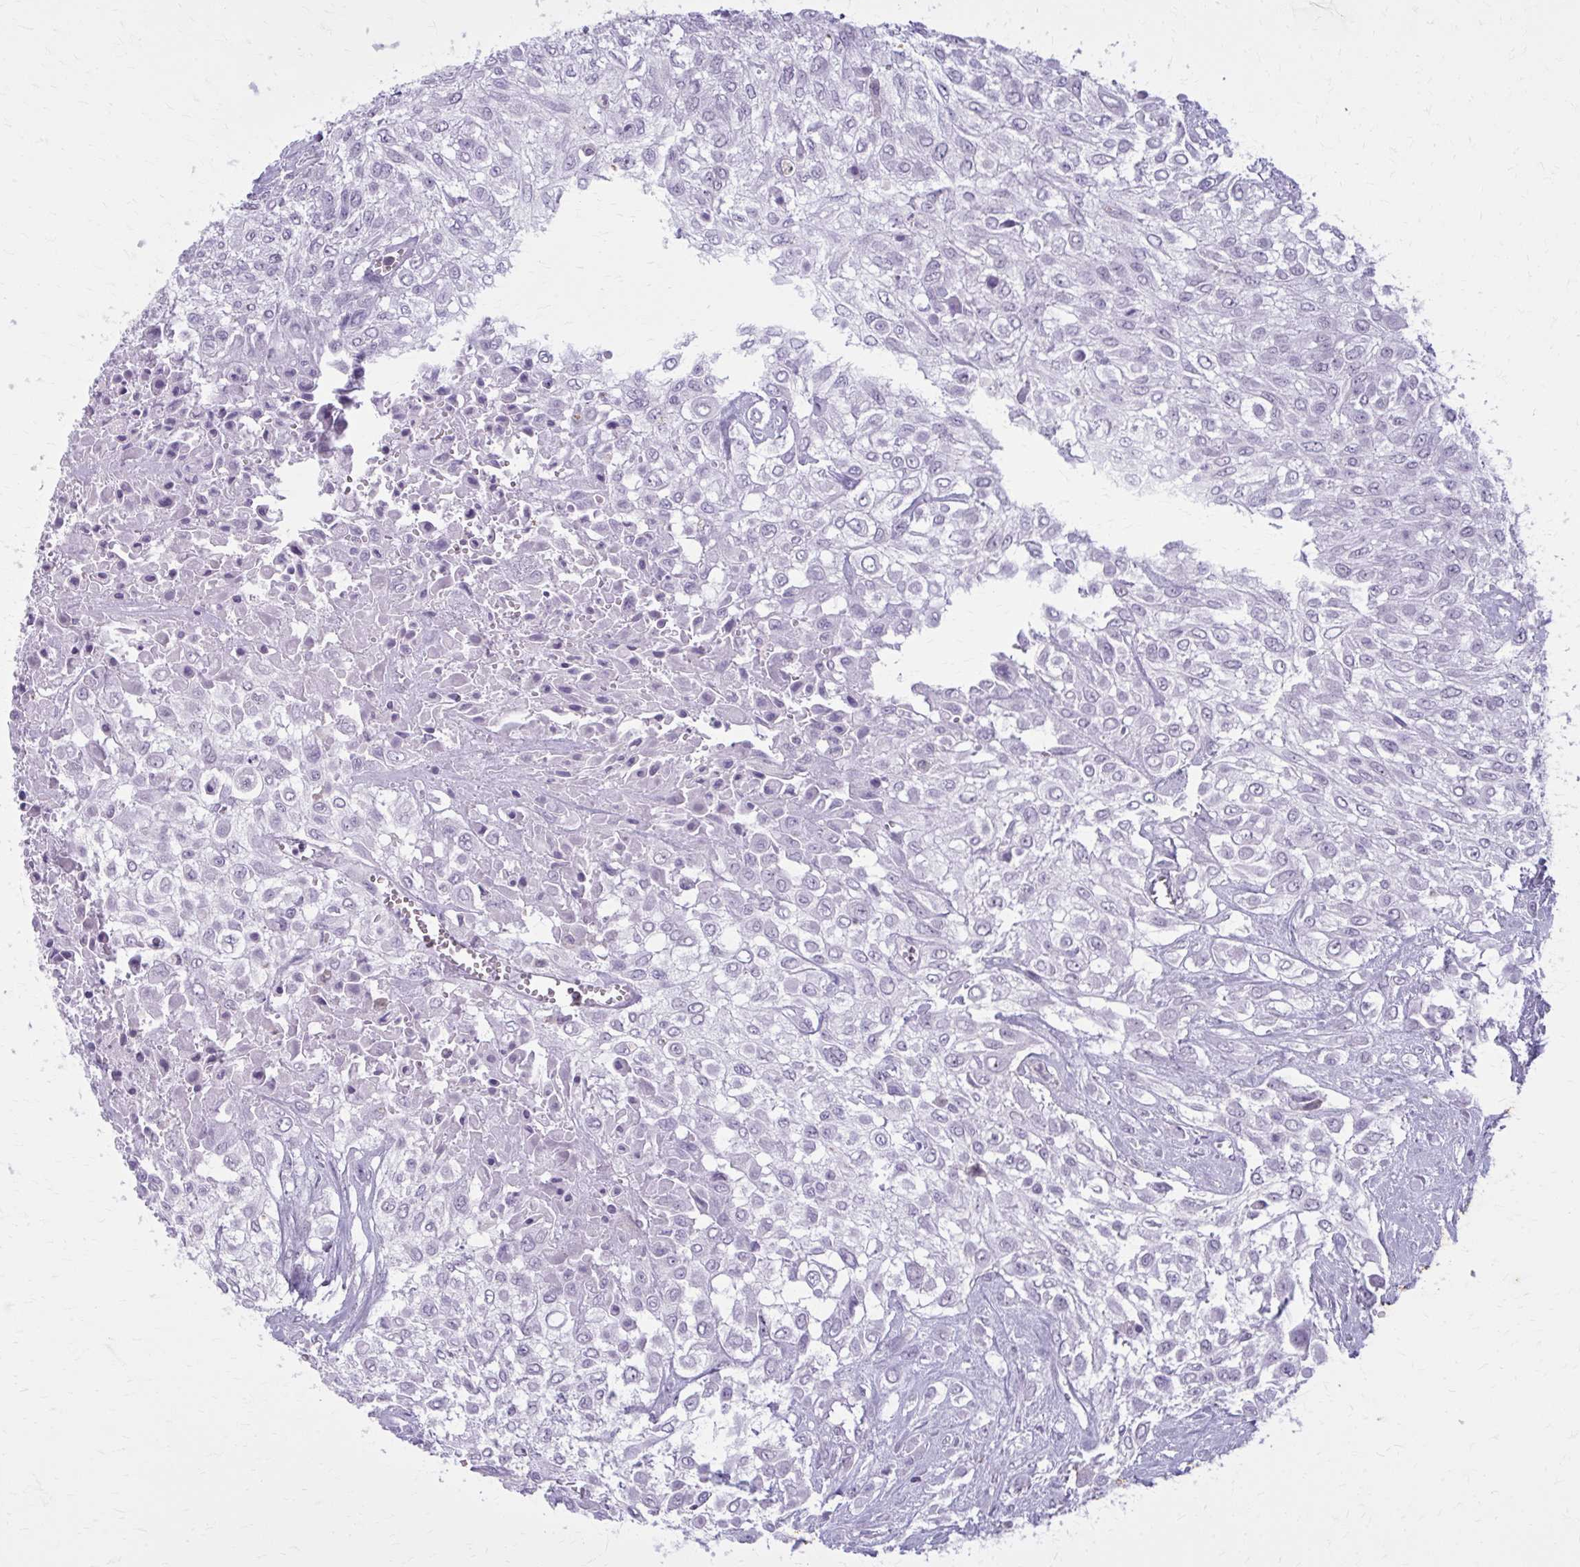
{"staining": {"intensity": "negative", "quantity": "none", "location": "none"}, "tissue": "urothelial cancer", "cell_type": "Tumor cells", "image_type": "cancer", "snomed": [{"axis": "morphology", "description": "Urothelial carcinoma, High grade"}, {"axis": "topography", "description": "Urinary bladder"}], "caption": "There is no significant staining in tumor cells of high-grade urothelial carcinoma.", "gene": "CARD9", "patient": {"sex": "male", "age": 57}}